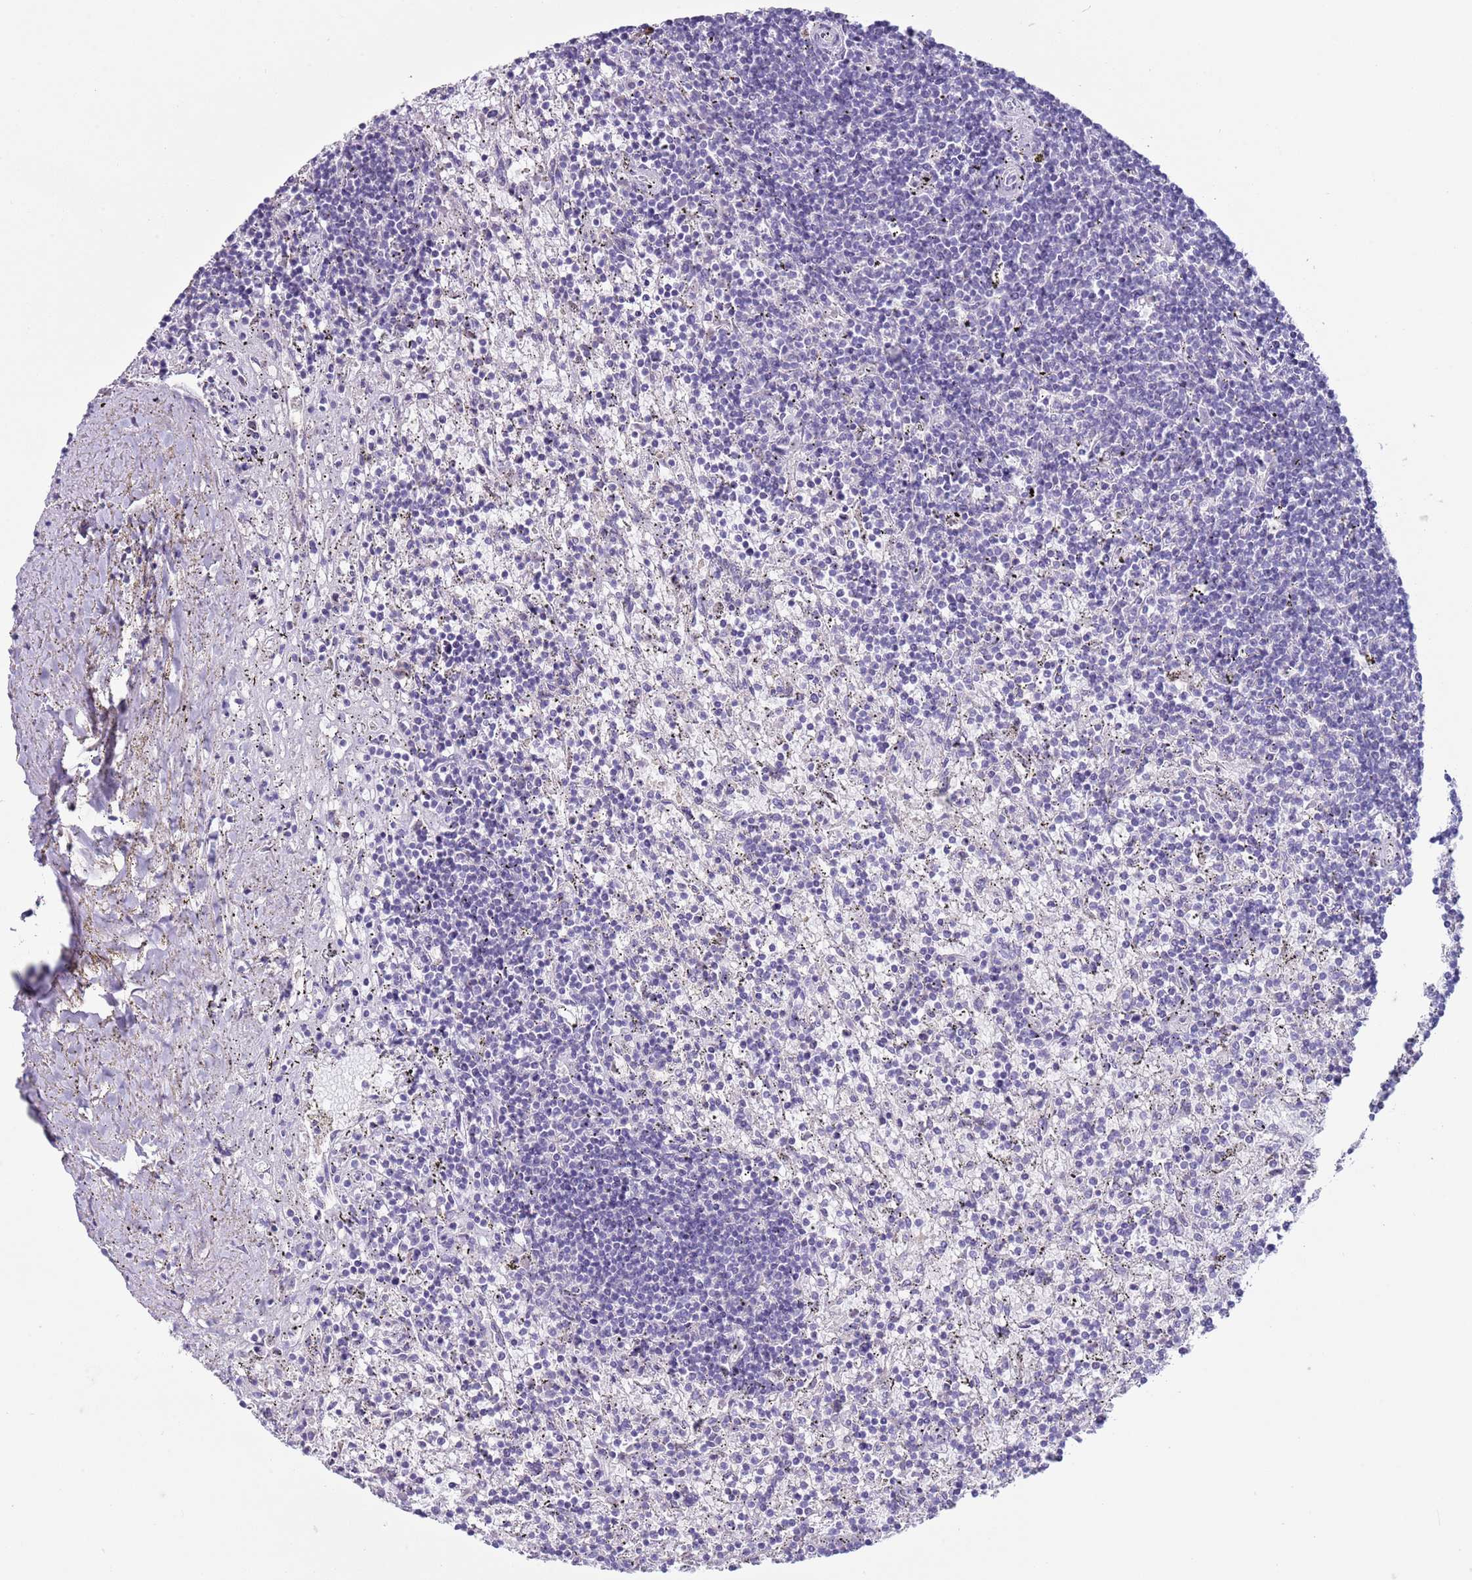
{"staining": {"intensity": "negative", "quantity": "none", "location": "none"}, "tissue": "lymphoma", "cell_type": "Tumor cells", "image_type": "cancer", "snomed": [{"axis": "morphology", "description": "Malignant lymphoma, non-Hodgkin's type, Low grade"}, {"axis": "topography", "description": "Spleen"}], "caption": "Immunohistochemistry (IHC) of lymphoma shows no positivity in tumor cells.", "gene": "NPAP1", "patient": {"sex": "male", "age": 76}}